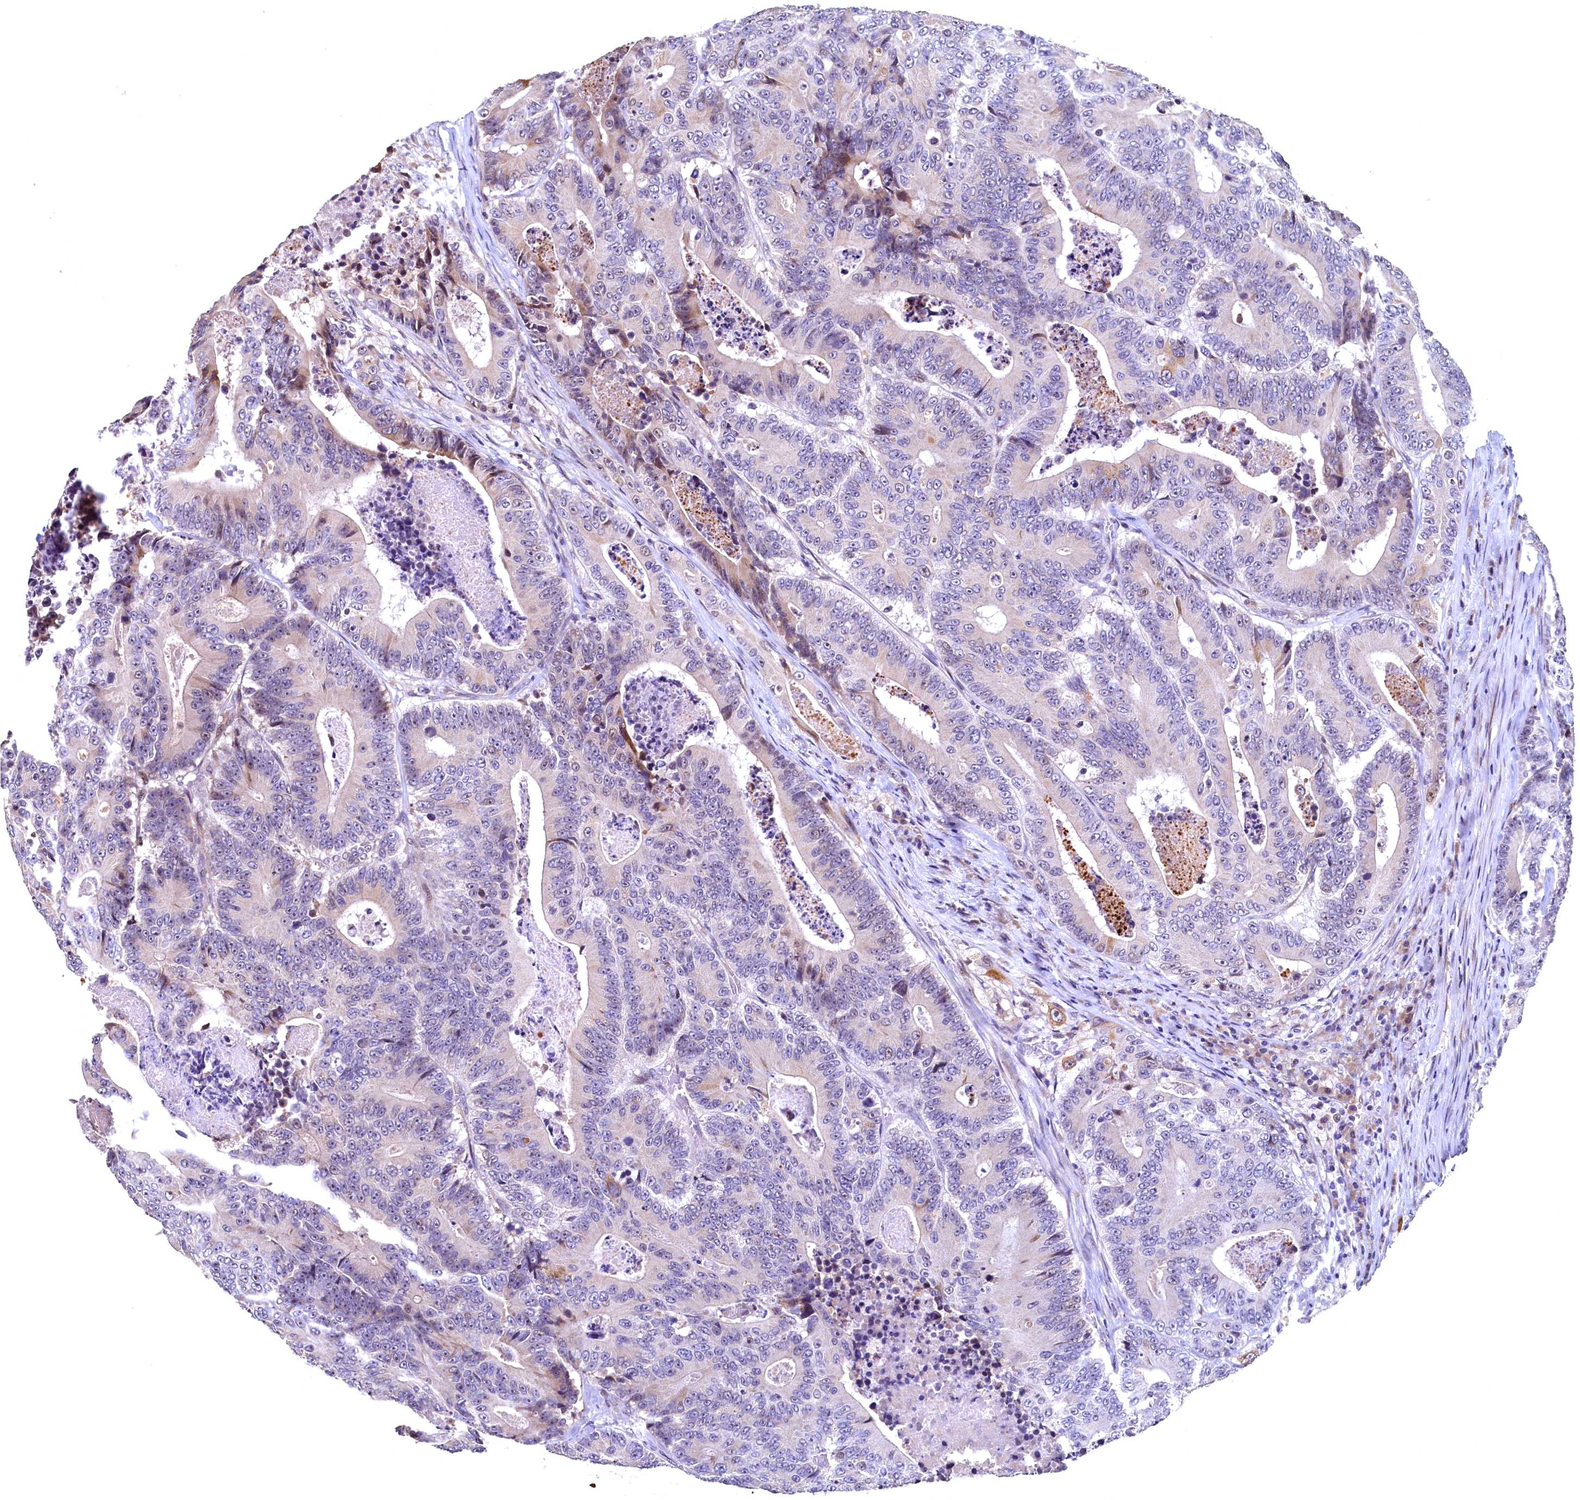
{"staining": {"intensity": "negative", "quantity": "none", "location": "none"}, "tissue": "colorectal cancer", "cell_type": "Tumor cells", "image_type": "cancer", "snomed": [{"axis": "morphology", "description": "Adenocarcinoma, NOS"}, {"axis": "topography", "description": "Colon"}], "caption": "This is a histopathology image of immunohistochemistry staining of adenocarcinoma (colorectal), which shows no positivity in tumor cells. (DAB (3,3'-diaminobenzidine) immunohistochemistry visualized using brightfield microscopy, high magnification).", "gene": "LATS2", "patient": {"sex": "male", "age": 83}}